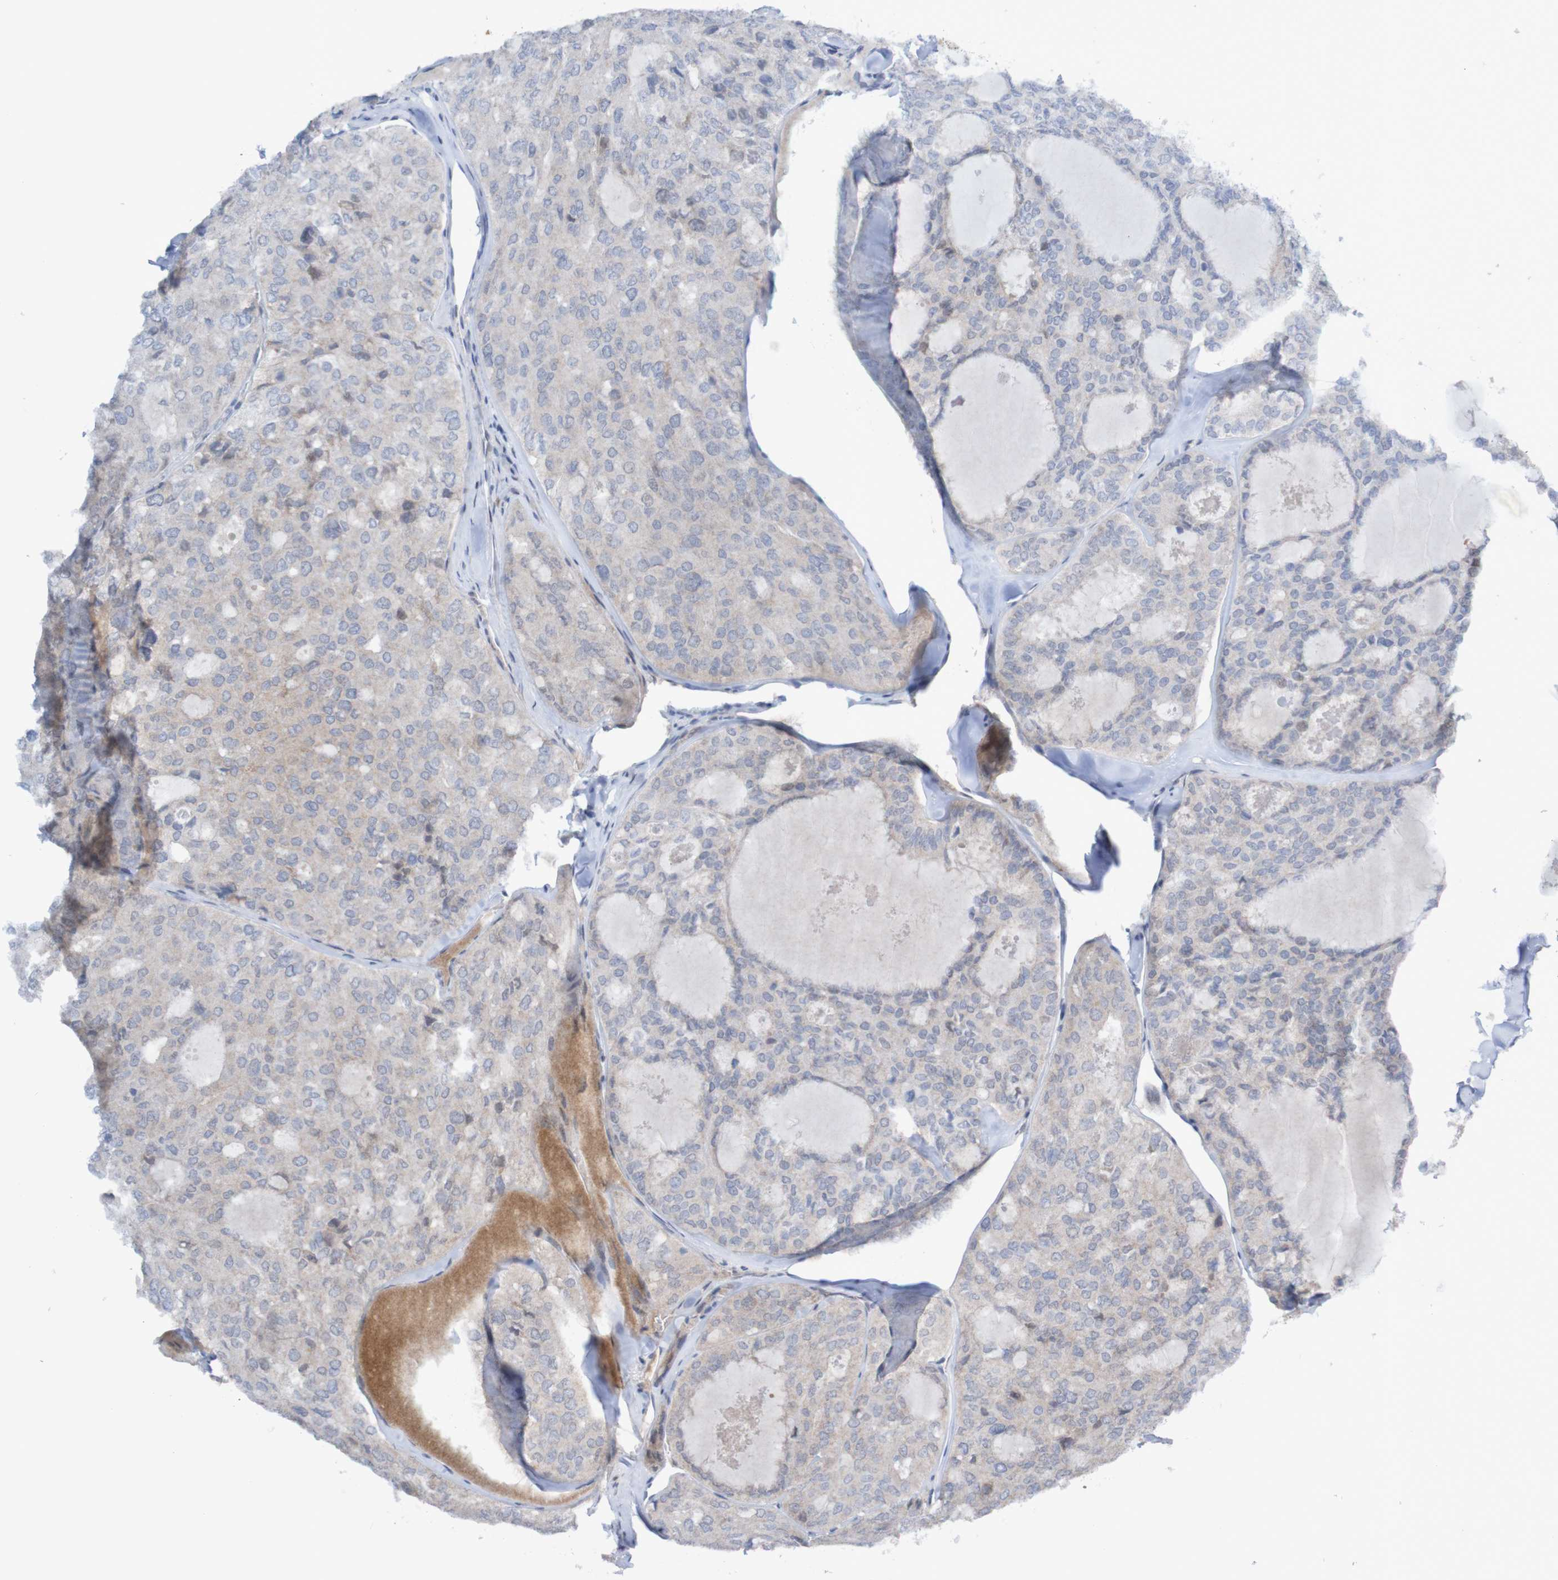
{"staining": {"intensity": "negative", "quantity": "none", "location": "none"}, "tissue": "thyroid cancer", "cell_type": "Tumor cells", "image_type": "cancer", "snomed": [{"axis": "morphology", "description": "Follicular adenoma carcinoma, NOS"}, {"axis": "topography", "description": "Thyroid gland"}], "caption": "An IHC histopathology image of thyroid cancer (follicular adenoma carcinoma) is shown. There is no staining in tumor cells of thyroid cancer (follicular adenoma carcinoma).", "gene": "ITLN1", "patient": {"sex": "male", "age": 75}}